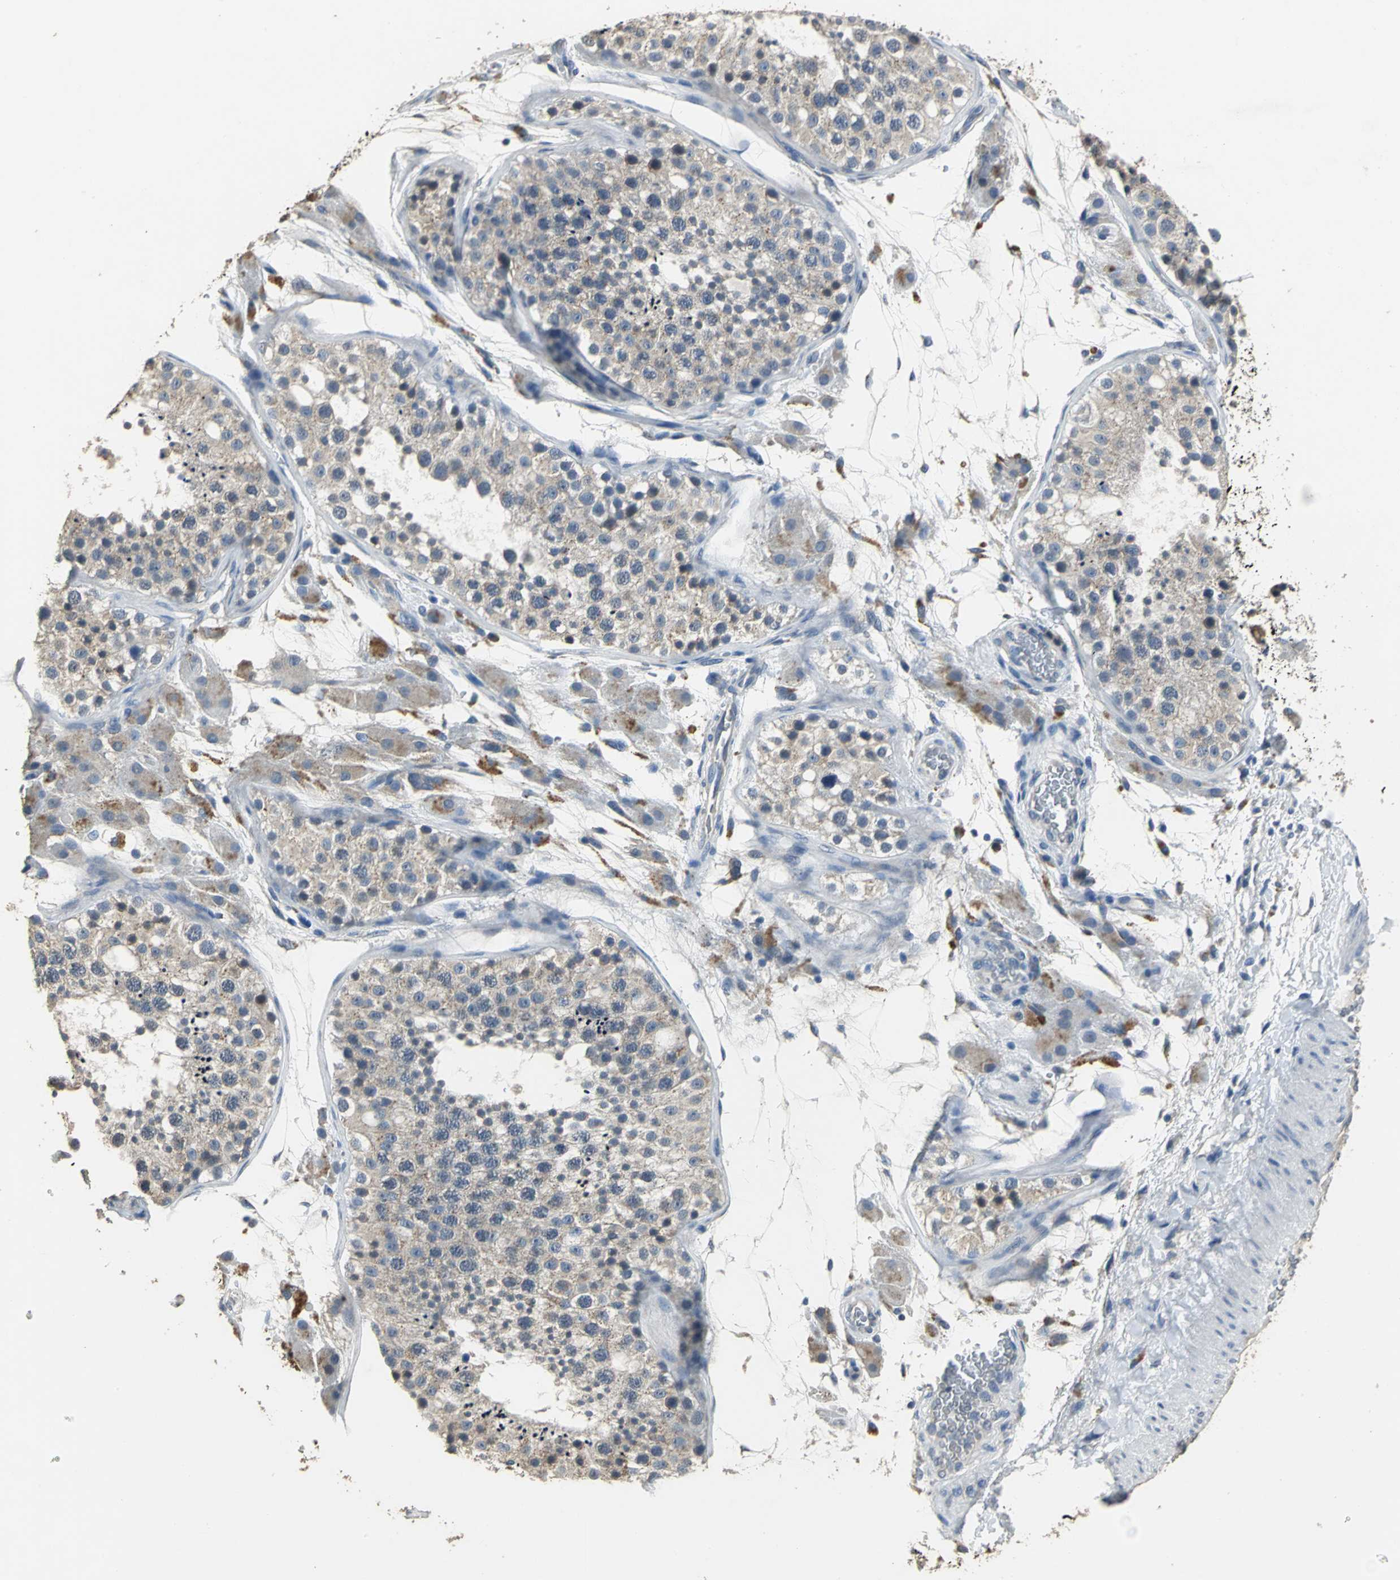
{"staining": {"intensity": "weak", "quantity": ">75%", "location": "cytoplasmic/membranous"}, "tissue": "testis", "cell_type": "Cells in seminiferous ducts", "image_type": "normal", "snomed": [{"axis": "morphology", "description": "Normal tissue, NOS"}, {"axis": "topography", "description": "Testis"}], "caption": "Weak cytoplasmic/membranous protein expression is appreciated in approximately >75% of cells in seminiferous ducts in testis. The protein is shown in brown color, while the nuclei are stained blue.", "gene": "OCLN", "patient": {"sex": "male", "age": 26}}